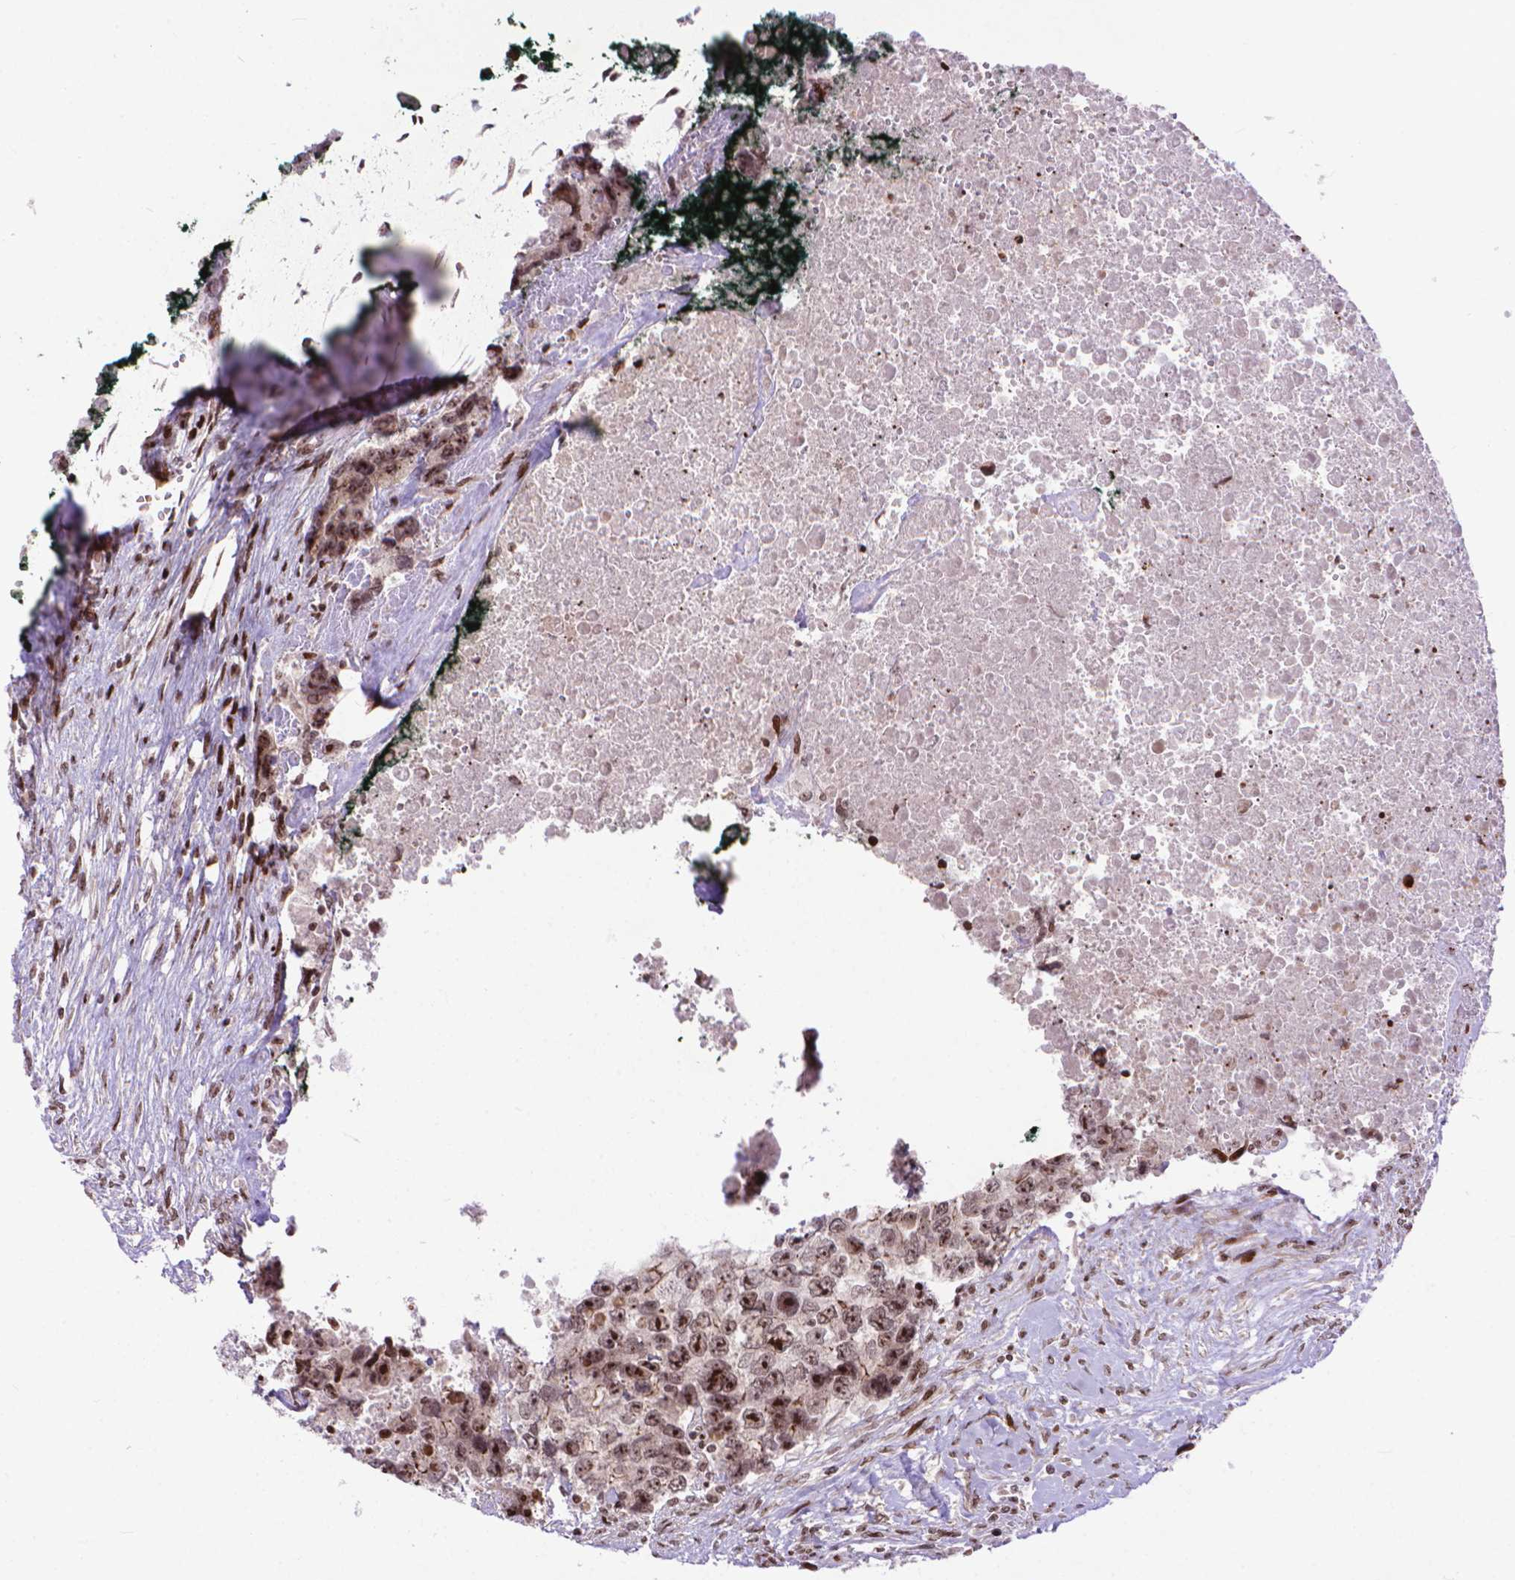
{"staining": {"intensity": "moderate", "quantity": "<25%", "location": "nuclear"}, "tissue": "testis cancer", "cell_type": "Tumor cells", "image_type": "cancer", "snomed": [{"axis": "morphology", "description": "Carcinoma, Embryonal, NOS"}, {"axis": "topography", "description": "Testis"}], "caption": "Brown immunohistochemical staining in human testis embryonal carcinoma shows moderate nuclear staining in approximately <25% of tumor cells.", "gene": "AMER1", "patient": {"sex": "male", "age": 24}}